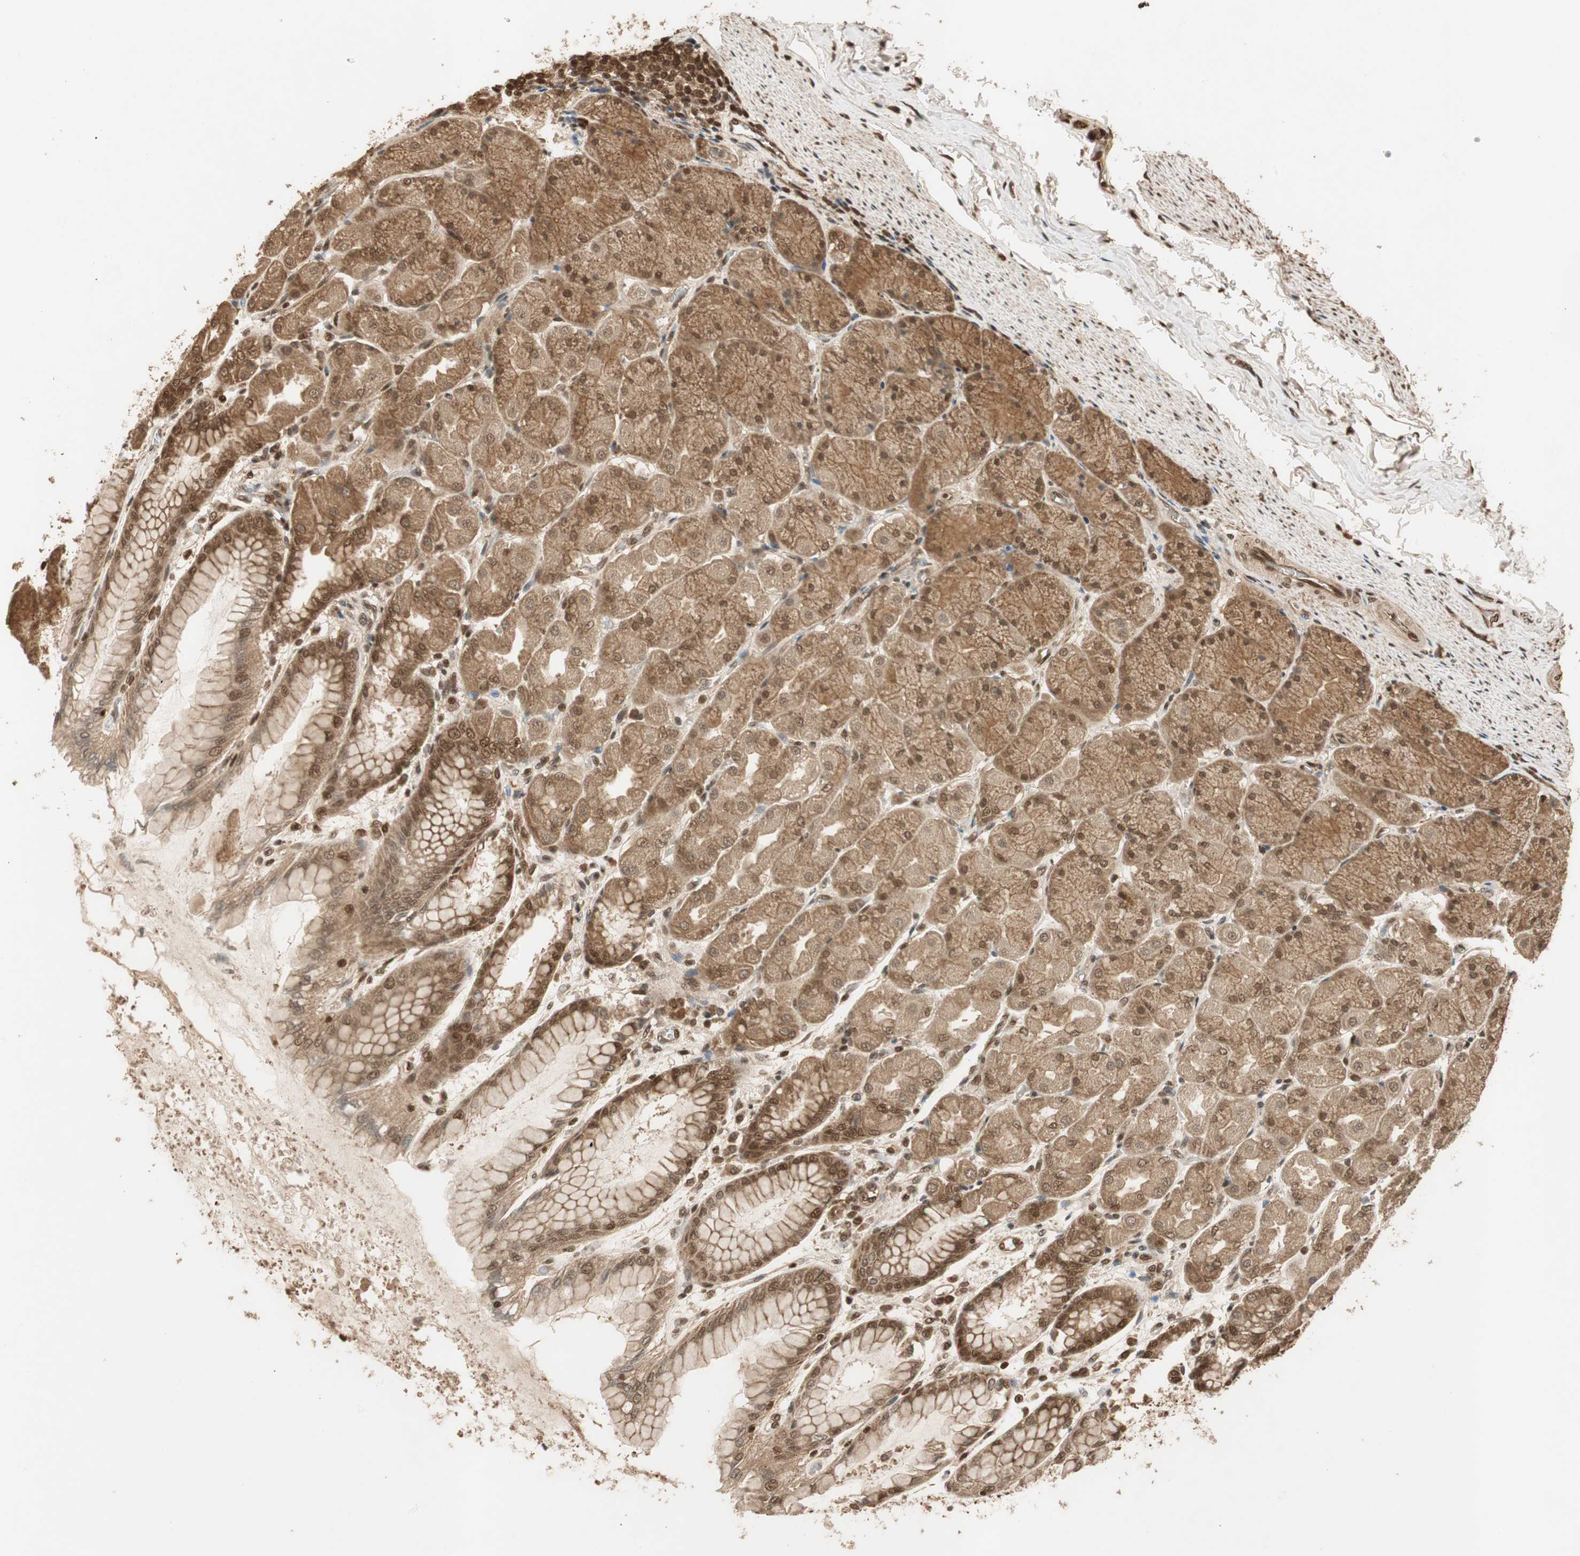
{"staining": {"intensity": "strong", "quantity": ">75%", "location": "cytoplasmic/membranous,nuclear"}, "tissue": "stomach", "cell_type": "Glandular cells", "image_type": "normal", "snomed": [{"axis": "morphology", "description": "Normal tissue, NOS"}, {"axis": "topography", "description": "Stomach, upper"}], "caption": "Human stomach stained with a brown dye shows strong cytoplasmic/membranous,nuclear positive expression in approximately >75% of glandular cells.", "gene": "RPA3", "patient": {"sex": "female", "age": 56}}